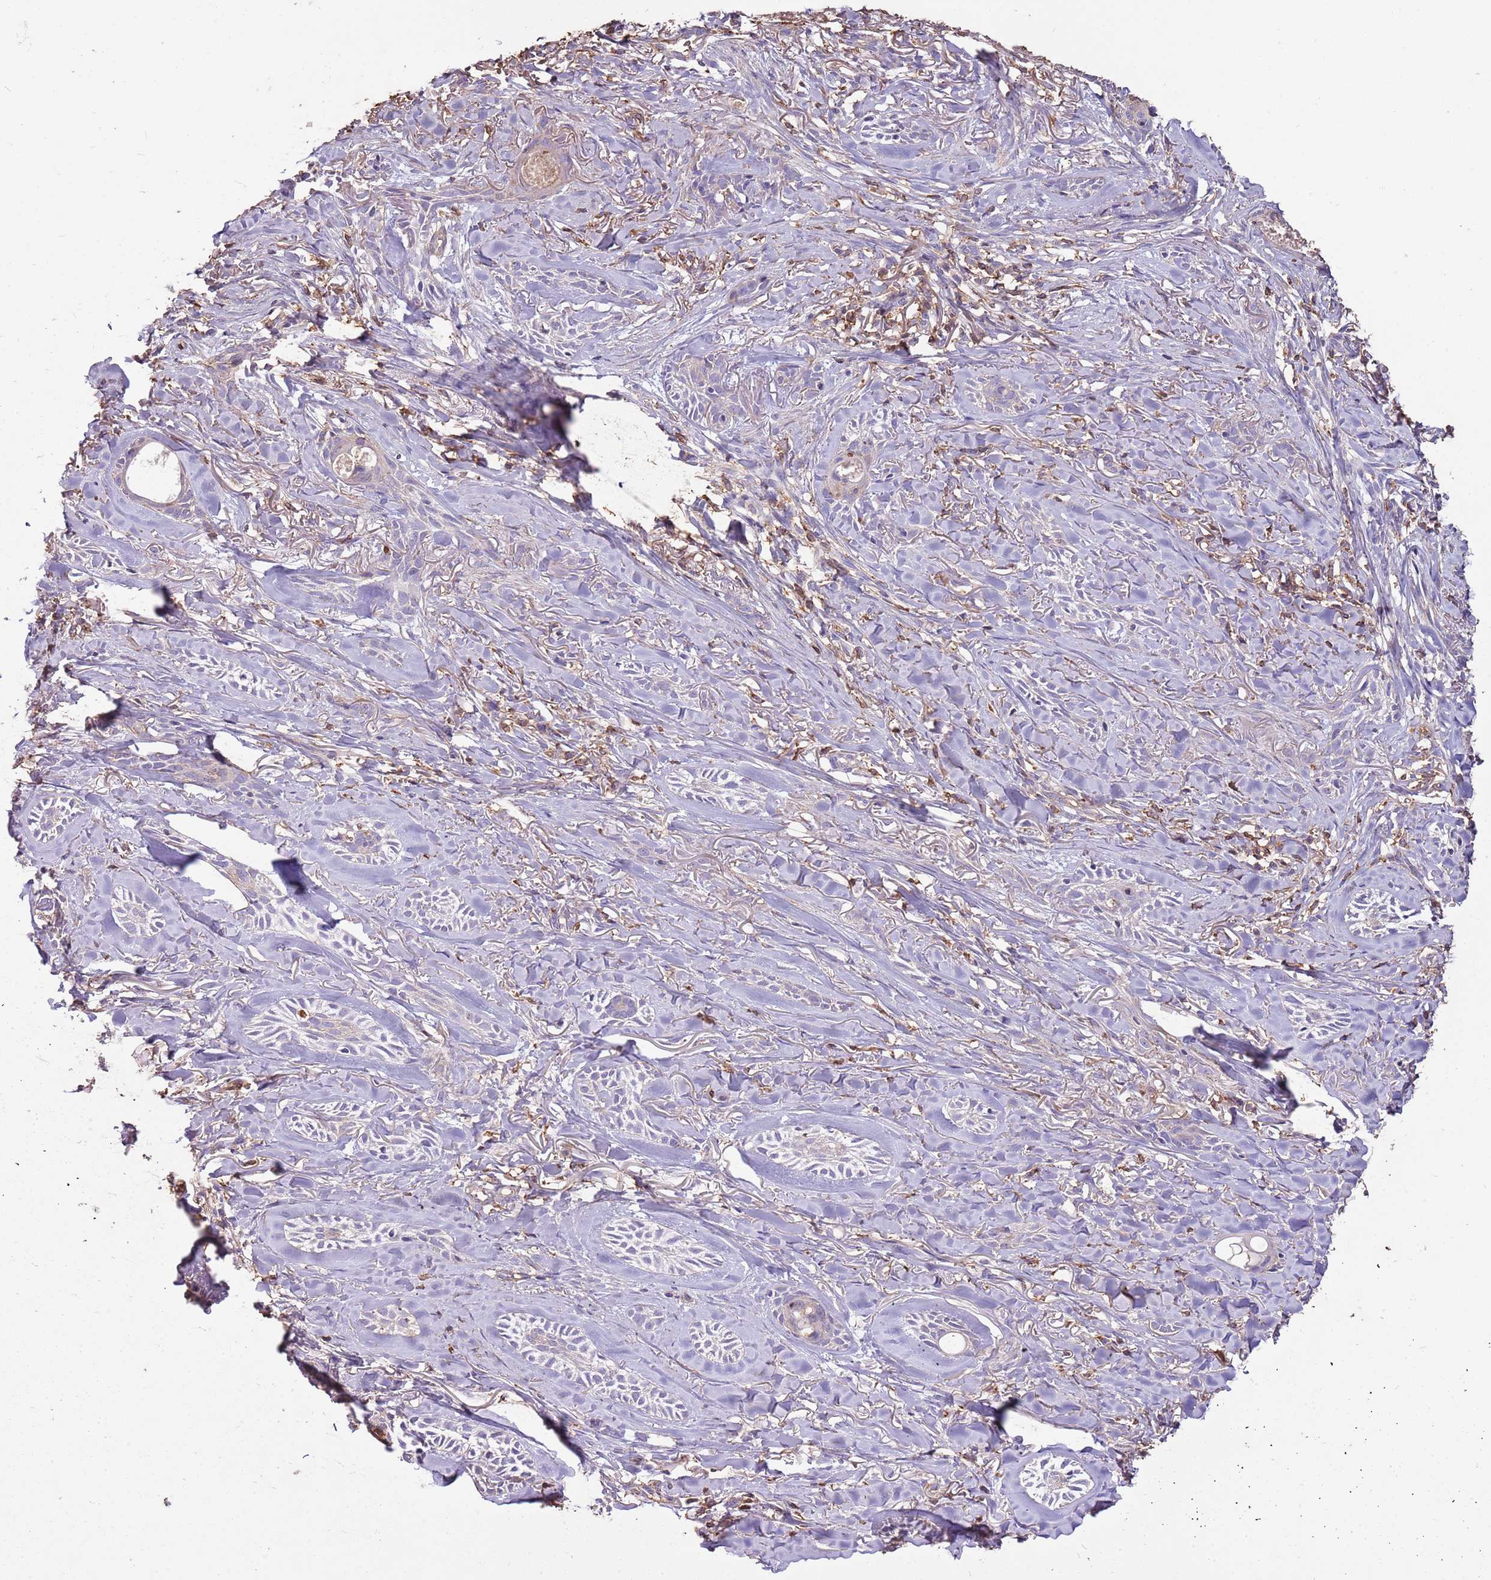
{"staining": {"intensity": "negative", "quantity": "none", "location": "none"}, "tissue": "skin cancer", "cell_type": "Tumor cells", "image_type": "cancer", "snomed": [{"axis": "morphology", "description": "Basal cell carcinoma"}, {"axis": "topography", "description": "Skin"}], "caption": "Basal cell carcinoma (skin) was stained to show a protein in brown. There is no significant positivity in tumor cells.", "gene": "ARL10", "patient": {"sex": "female", "age": 59}}